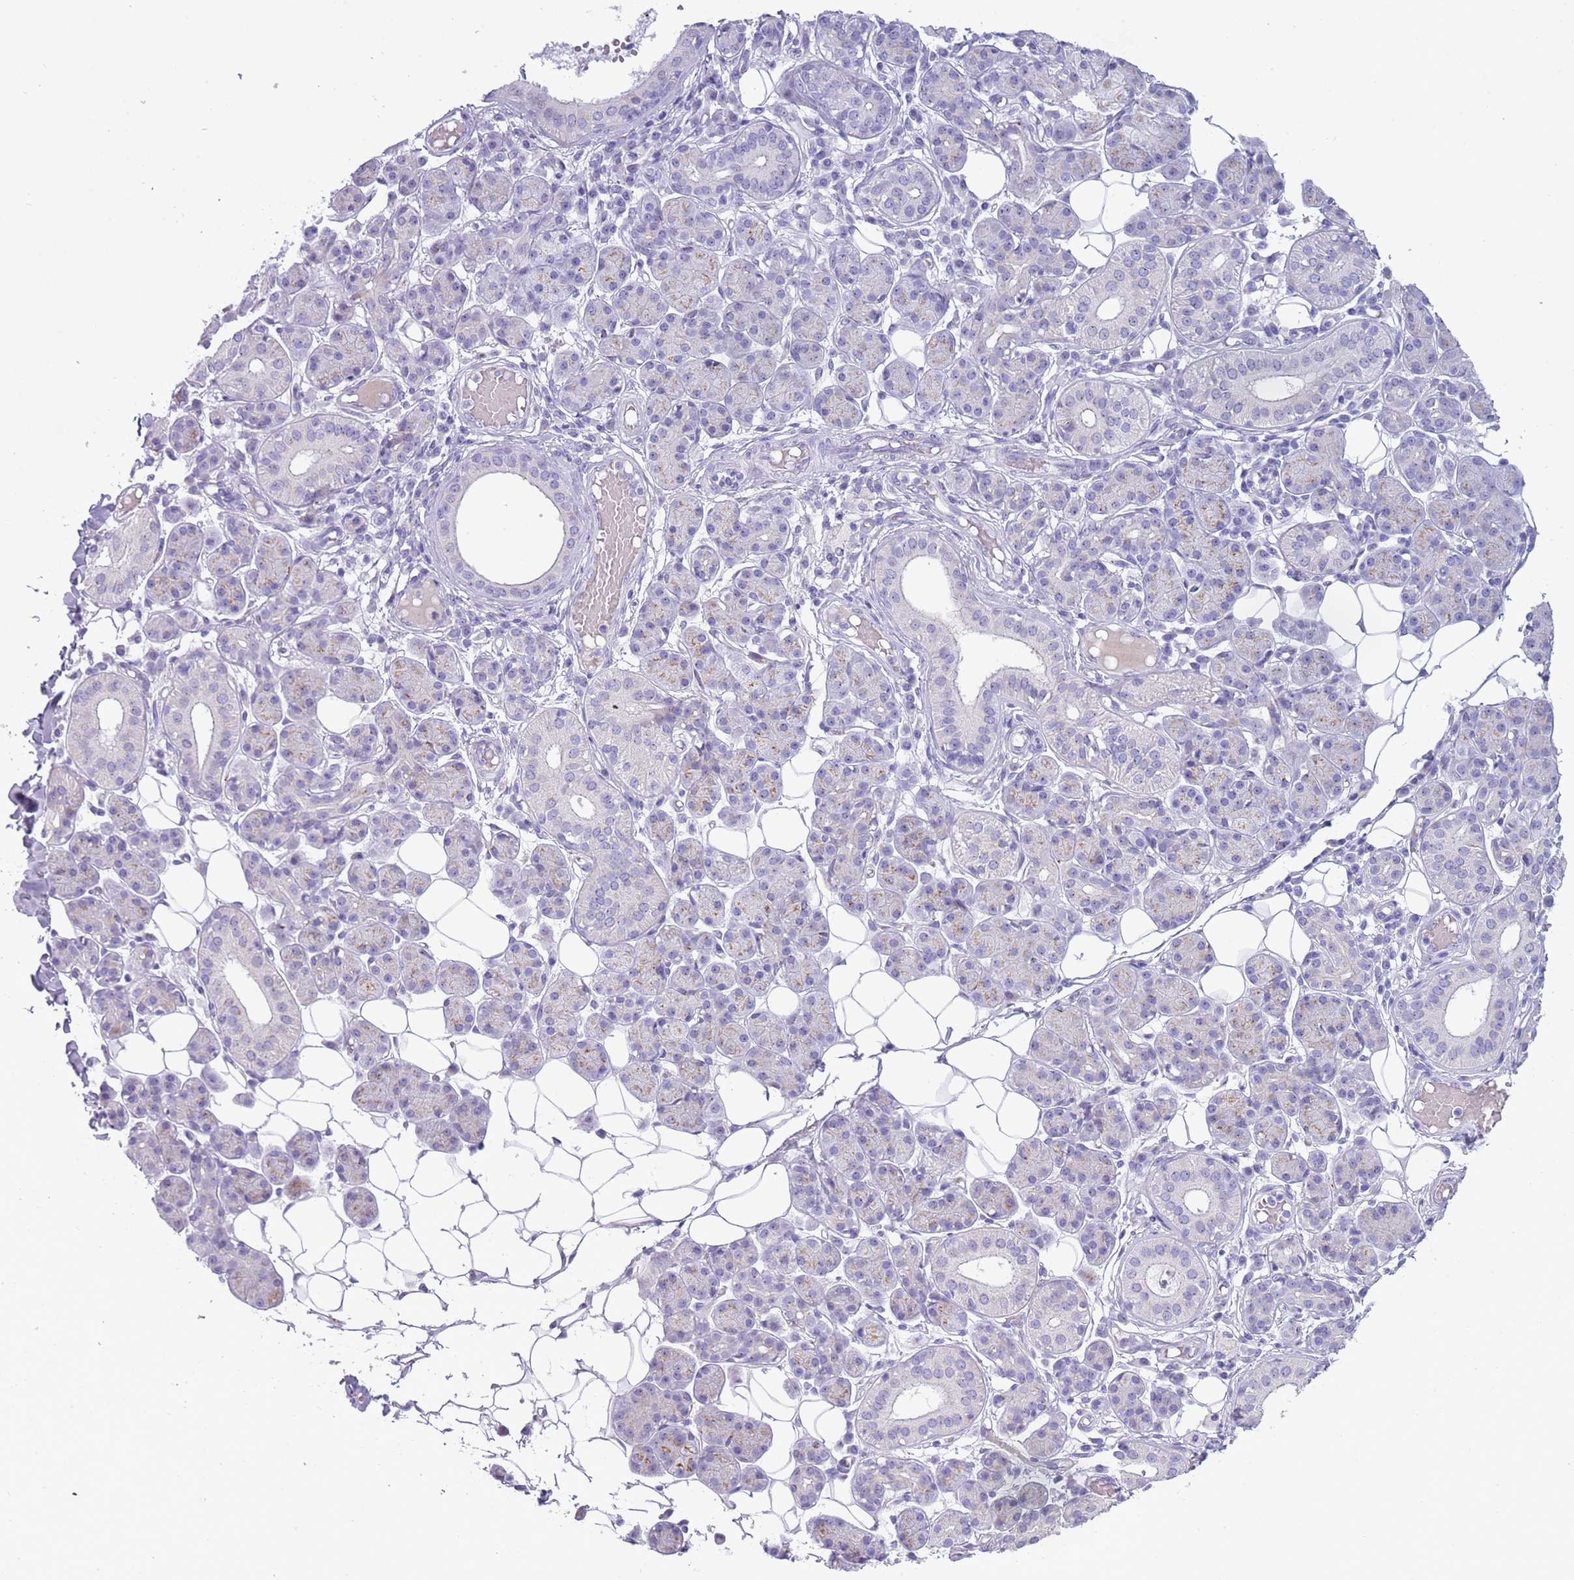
{"staining": {"intensity": "negative", "quantity": "none", "location": "none"}, "tissue": "salivary gland", "cell_type": "Glandular cells", "image_type": "normal", "snomed": [{"axis": "morphology", "description": "Normal tissue, NOS"}, {"axis": "topography", "description": "Salivary gland"}], "caption": "High power microscopy histopathology image of an immunohistochemistry histopathology image of unremarkable salivary gland, revealing no significant expression in glandular cells.", "gene": "NBPF4", "patient": {"sex": "female", "age": 33}}